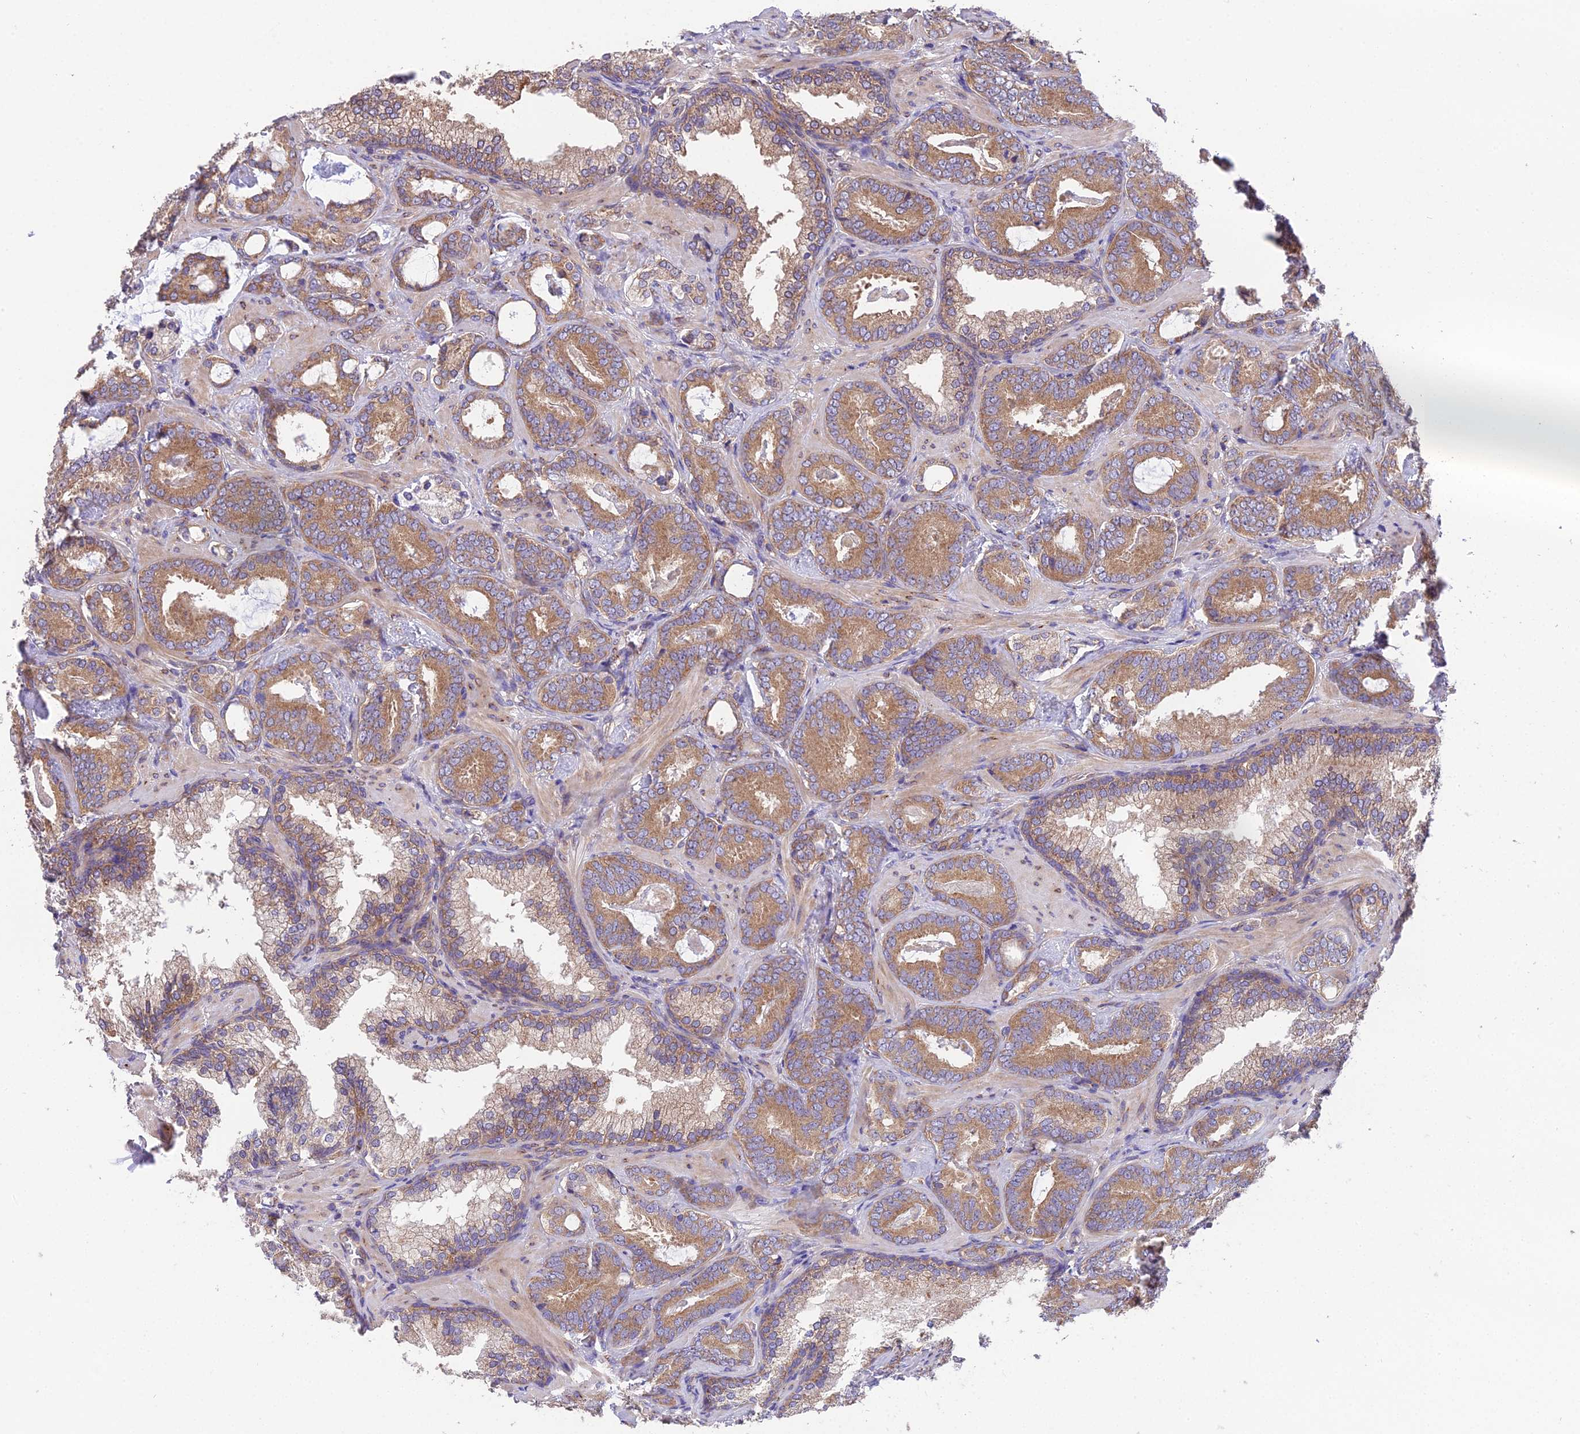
{"staining": {"intensity": "moderate", "quantity": ">75%", "location": "cytoplasmic/membranous"}, "tissue": "prostate cancer", "cell_type": "Tumor cells", "image_type": "cancer", "snomed": [{"axis": "morphology", "description": "Adenocarcinoma, Low grade"}, {"axis": "topography", "description": "Prostate"}], "caption": "Immunohistochemistry (IHC) histopathology image of neoplastic tissue: human prostate low-grade adenocarcinoma stained using immunohistochemistry demonstrates medium levels of moderate protein expression localized specifically in the cytoplasmic/membranous of tumor cells, appearing as a cytoplasmic/membranous brown color.", "gene": "BLOC1S4", "patient": {"sex": "male", "age": 60}}